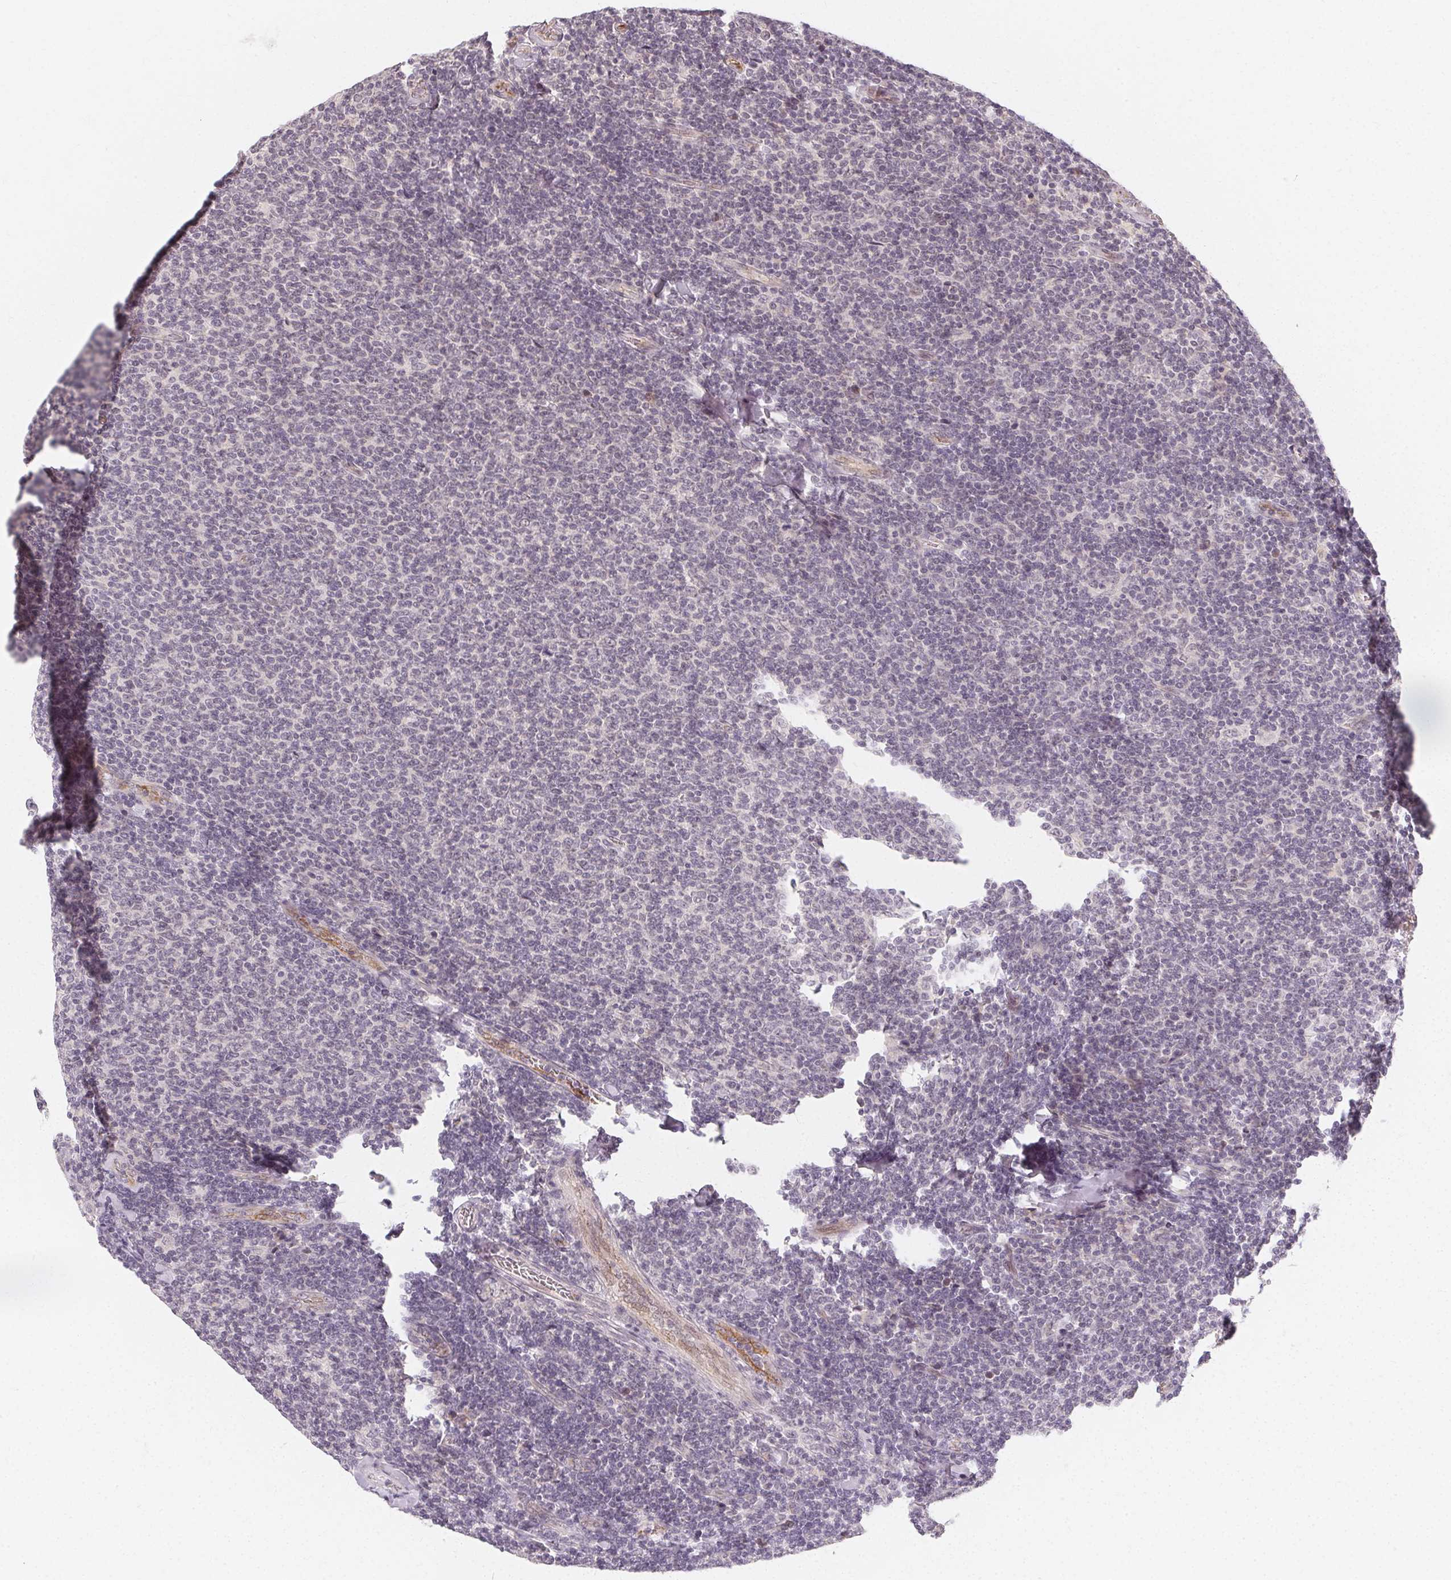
{"staining": {"intensity": "negative", "quantity": "none", "location": "none"}, "tissue": "lymphoma", "cell_type": "Tumor cells", "image_type": "cancer", "snomed": [{"axis": "morphology", "description": "Malignant lymphoma, non-Hodgkin's type, Low grade"}, {"axis": "topography", "description": "Lymph node"}], "caption": "DAB (3,3'-diaminobenzidine) immunohistochemical staining of human lymphoma shows no significant staining in tumor cells. (DAB immunohistochemistry, high magnification).", "gene": "CLCNKB", "patient": {"sex": "male", "age": 52}}